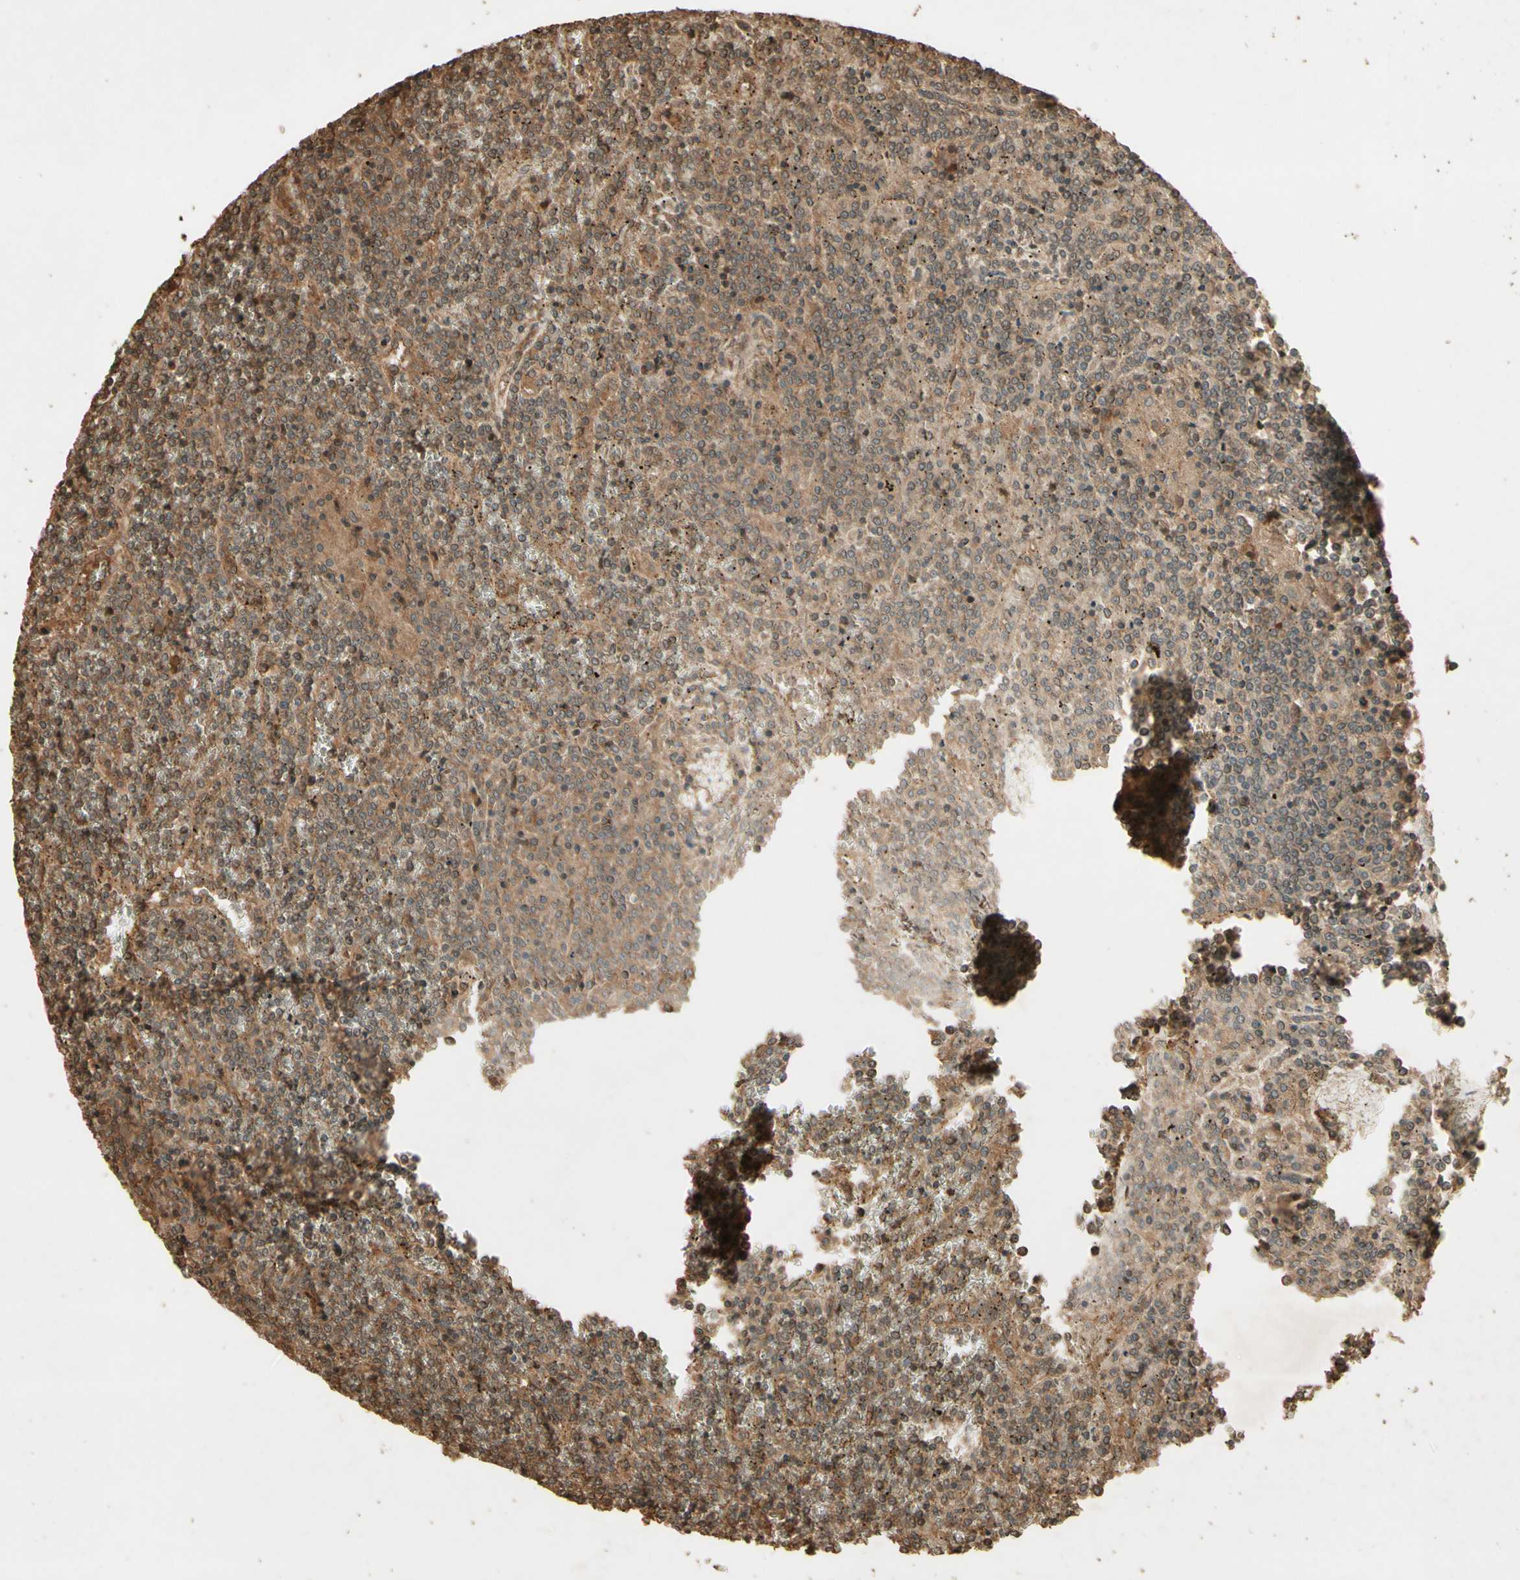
{"staining": {"intensity": "moderate", "quantity": ">75%", "location": "cytoplasmic/membranous,nuclear"}, "tissue": "lymphoma", "cell_type": "Tumor cells", "image_type": "cancer", "snomed": [{"axis": "morphology", "description": "Malignant lymphoma, non-Hodgkin's type, Low grade"}, {"axis": "topography", "description": "Spleen"}], "caption": "IHC micrograph of lymphoma stained for a protein (brown), which exhibits medium levels of moderate cytoplasmic/membranous and nuclear staining in approximately >75% of tumor cells.", "gene": "SMAD9", "patient": {"sex": "female", "age": 19}}